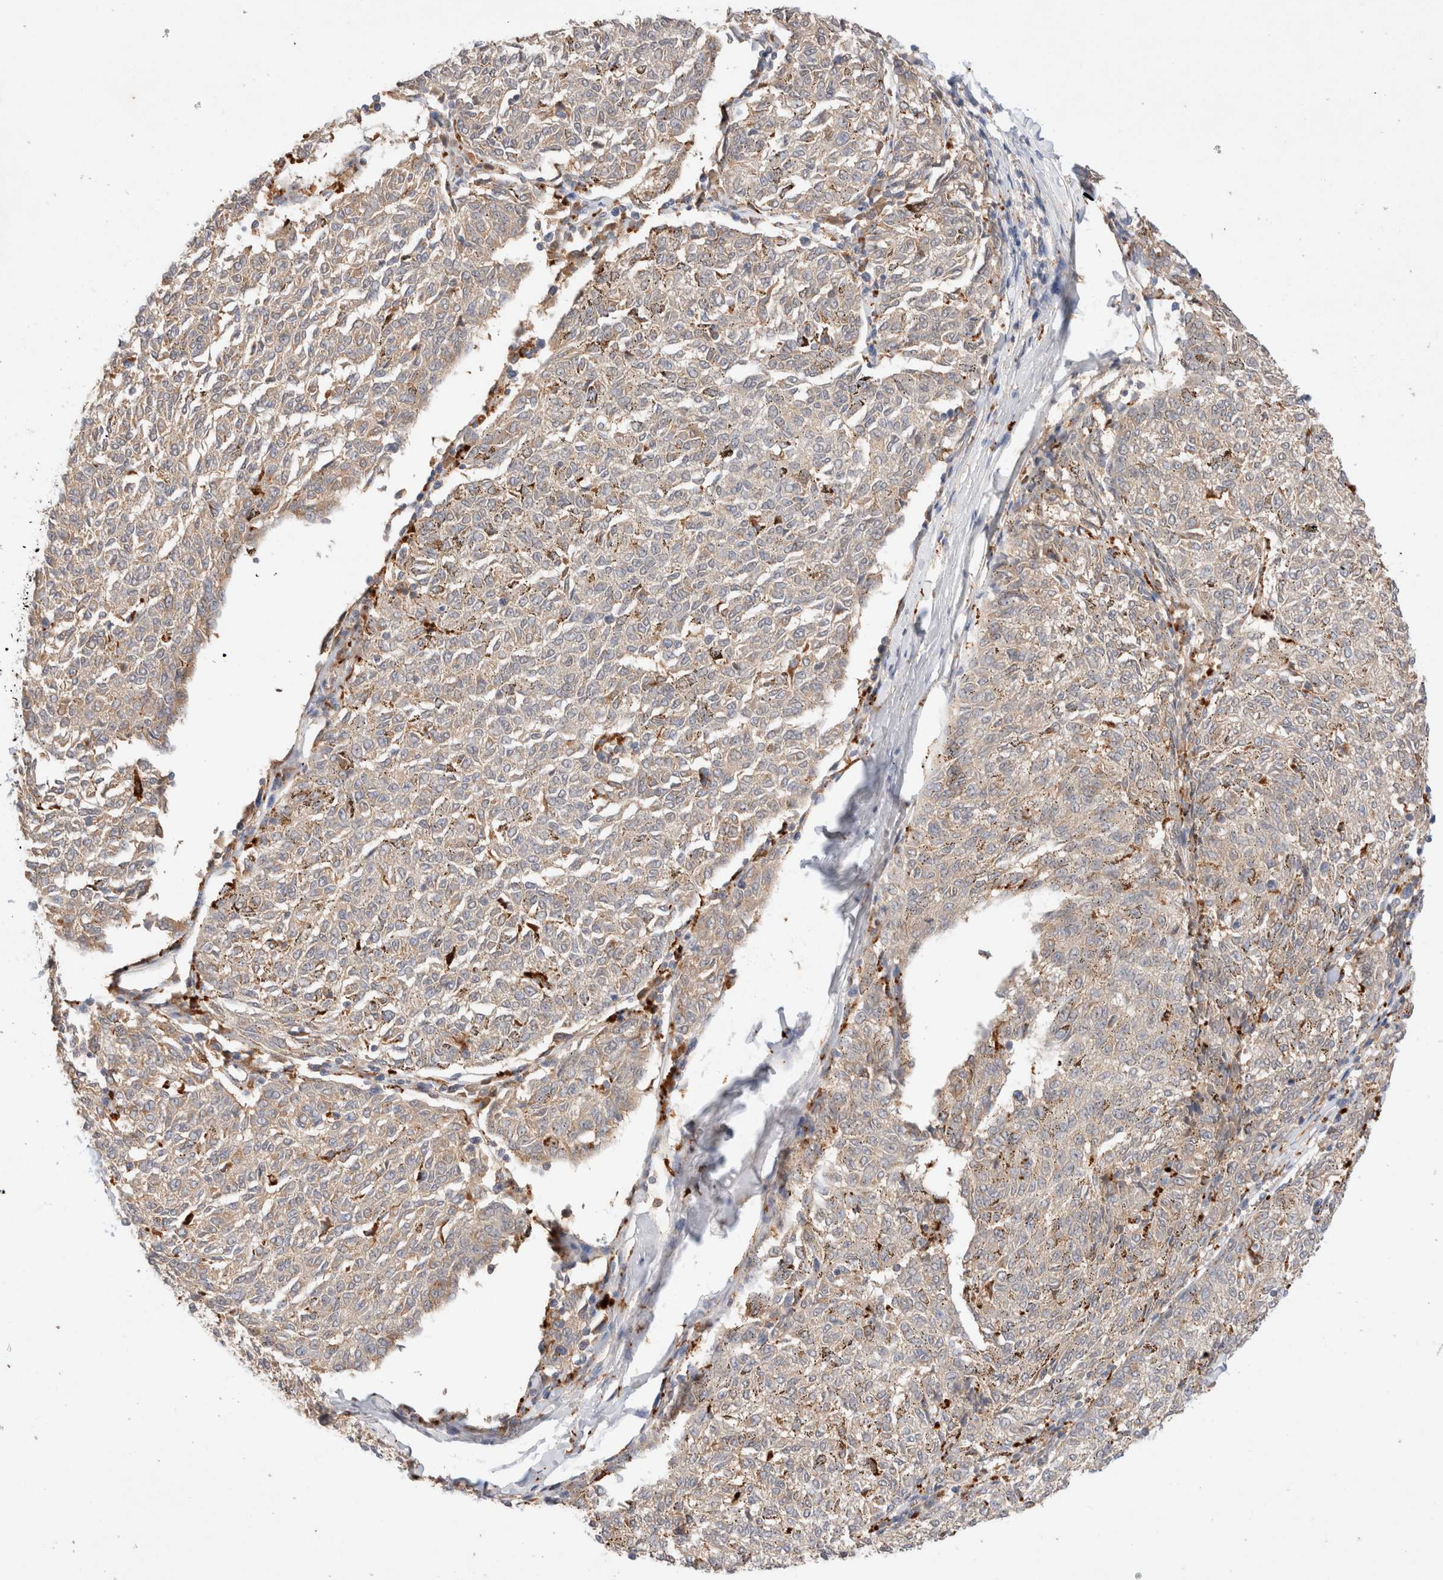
{"staining": {"intensity": "negative", "quantity": "none", "location": "none"}, "tissue": "melanoma", "cell_type": "Tumor cells", "image_type": "cancer", "snomed": [{"axis": "morphology", "description": "Malignant melanoma, NOS"}, {"axis": "topography", "description": "Skin"}], "caption": "Immunohistochemistry of human malignant melanoma displays no expression in tumor cells.", "gene": "RABEPK", "patient": {"sex": "female", "age": 72}}